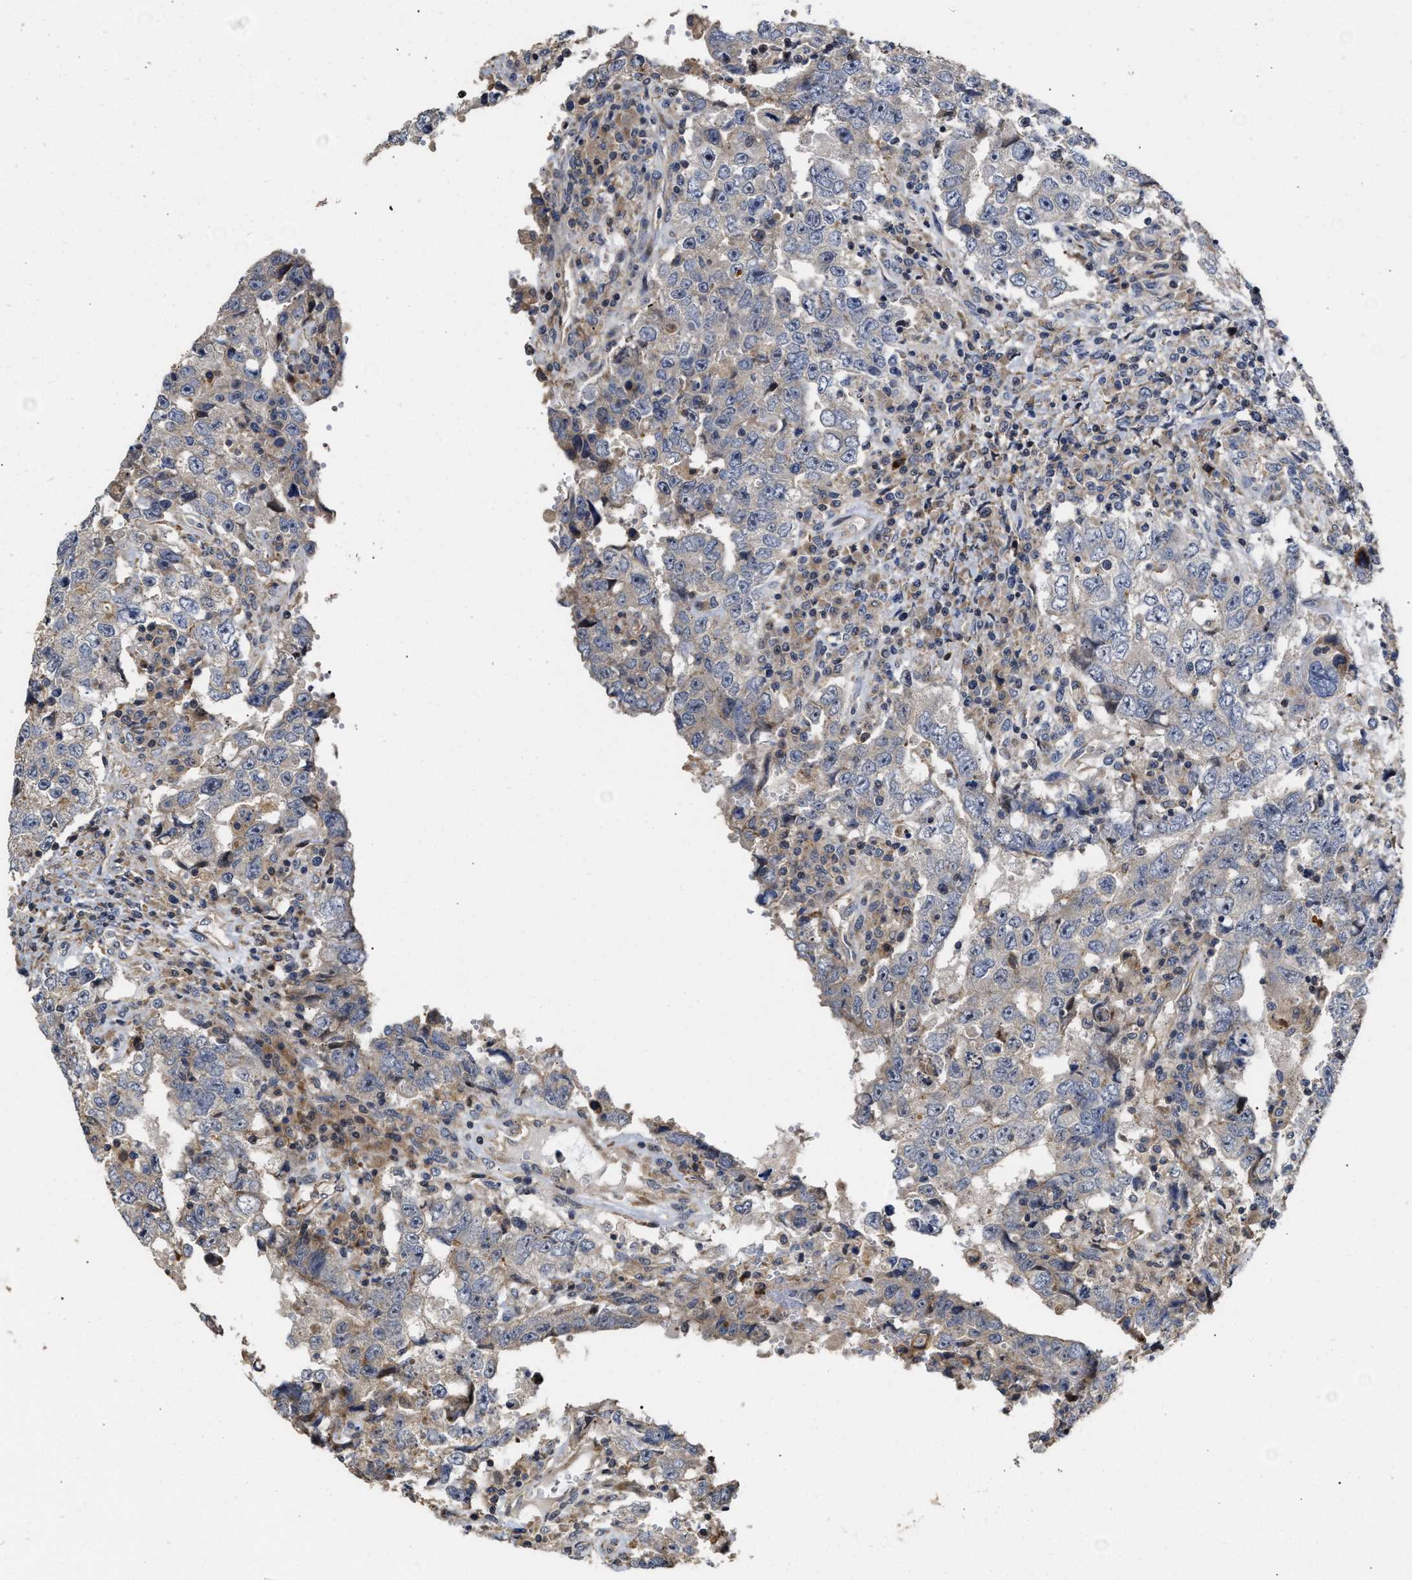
{"staining": {"intensity": "weak", "quantity": "<25%", "location": "cytoplasmic/membranous"}, "tissue": "testis cancer", "cell_type": "Tumor cells", "image_type": "cancer", "snomed": [{"axis": "morphology", "description": "Carcinoma, Embryonal, NOS"}, {"axis": "topography", "description": "Testis"}], "caption": "This is an IHC micrograph of testis embryonal carcinoma. There is no positivity in tumor cells.", "gene": "CLIP2", "patient": {"sex": "male", "age": 26}}